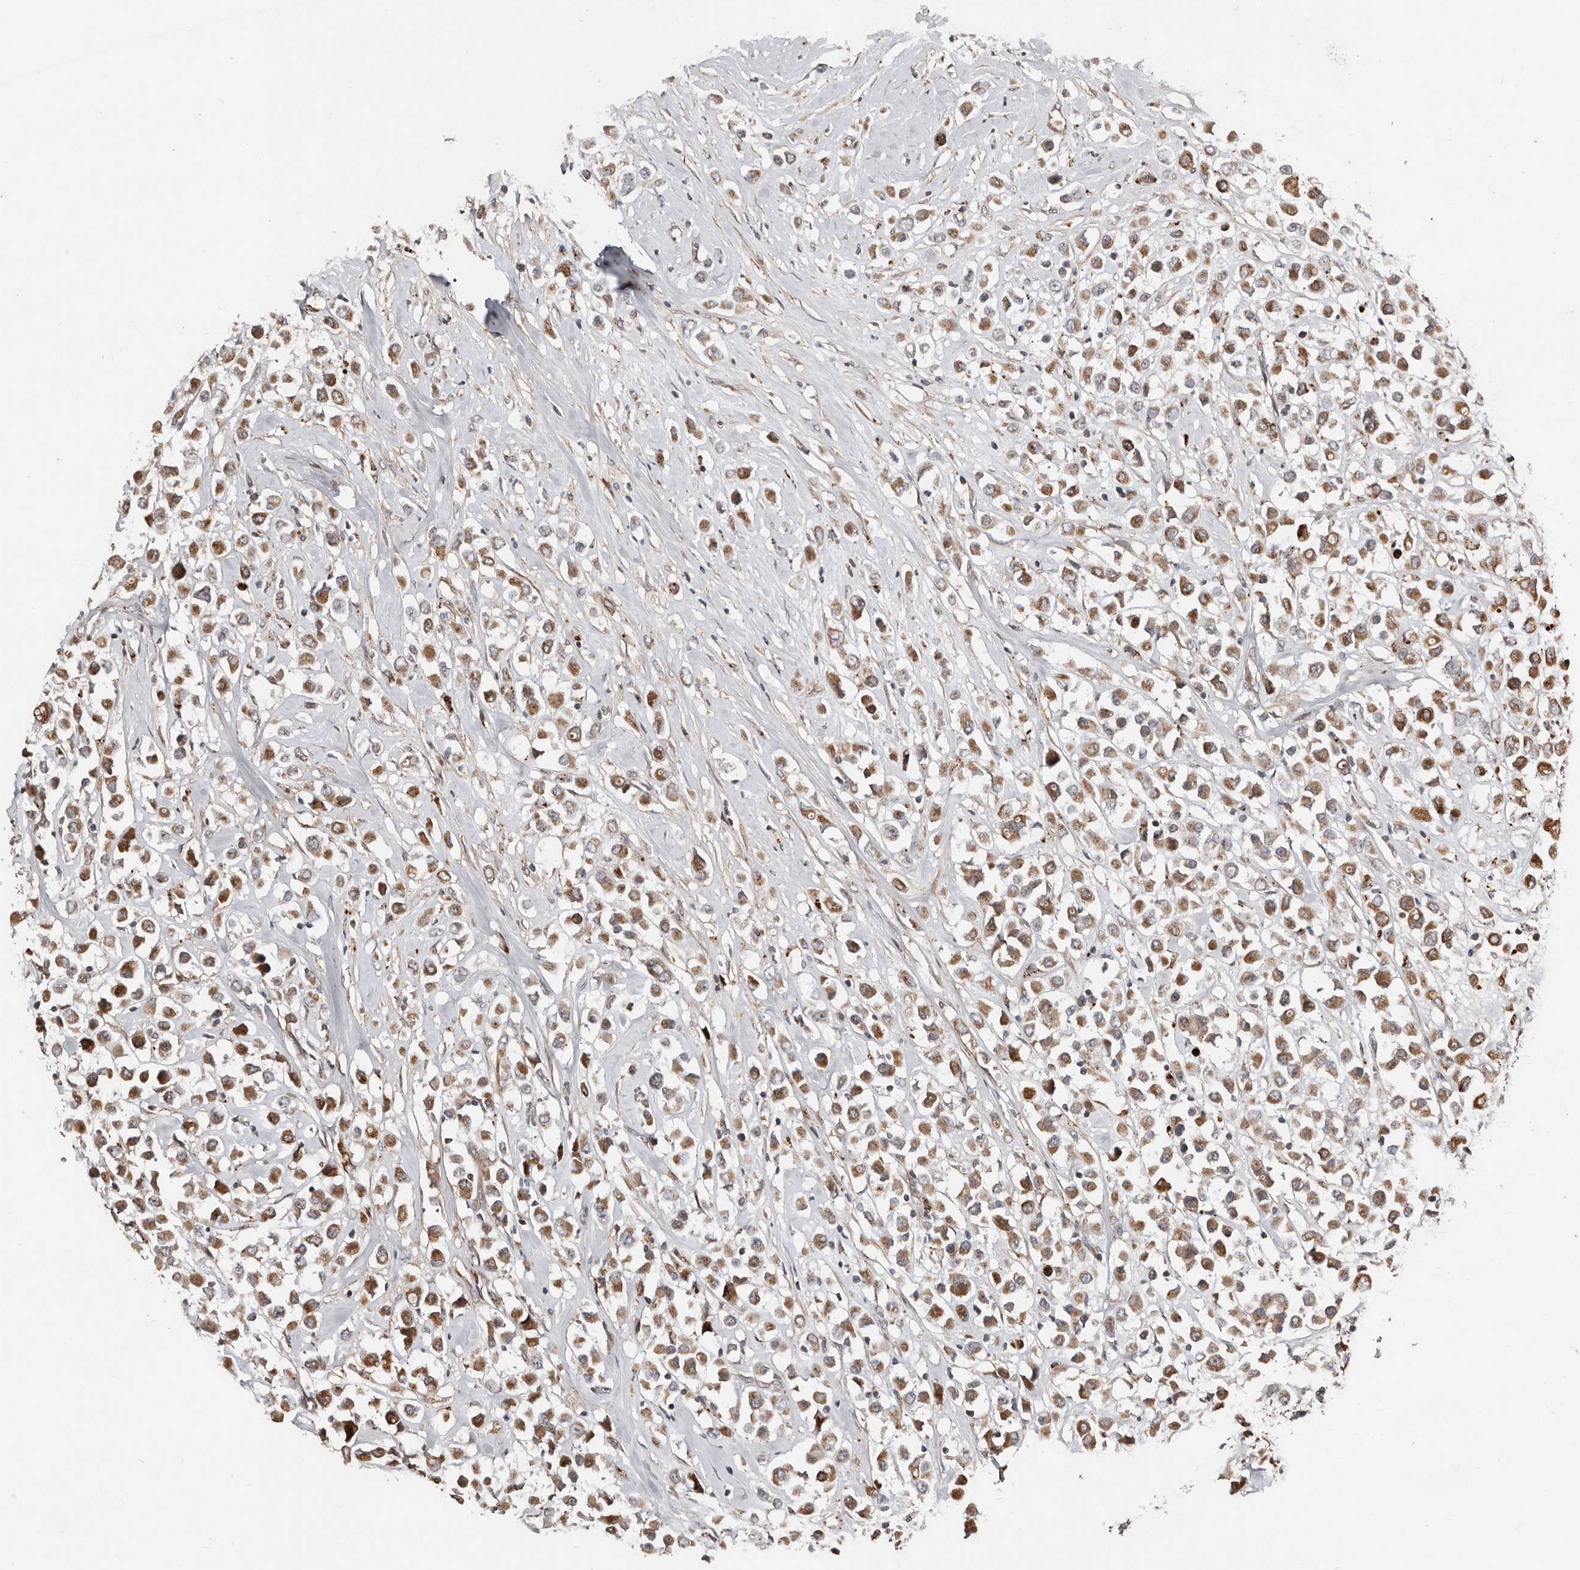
{"staining": {"intensity": "moderate", "quantity": ">75%", "location": "cytoplasmic/membranous"}, "tissue": "breast cancer", "cell_type": "Tumor cells", "image_type": "cancer", "snomed": [{"axis": "morphology", "description": "Duct carcinoma"}, {"axis": "topography", "description": "Breast"}], "caption": "Invasive ductal carcinoma (breast) stained for a protein exhibits moderate cytoplasmic/membranous positivity in tumor cells.", "gene": "SMYD4", "patient": {"sex": "female", "age": 61}}